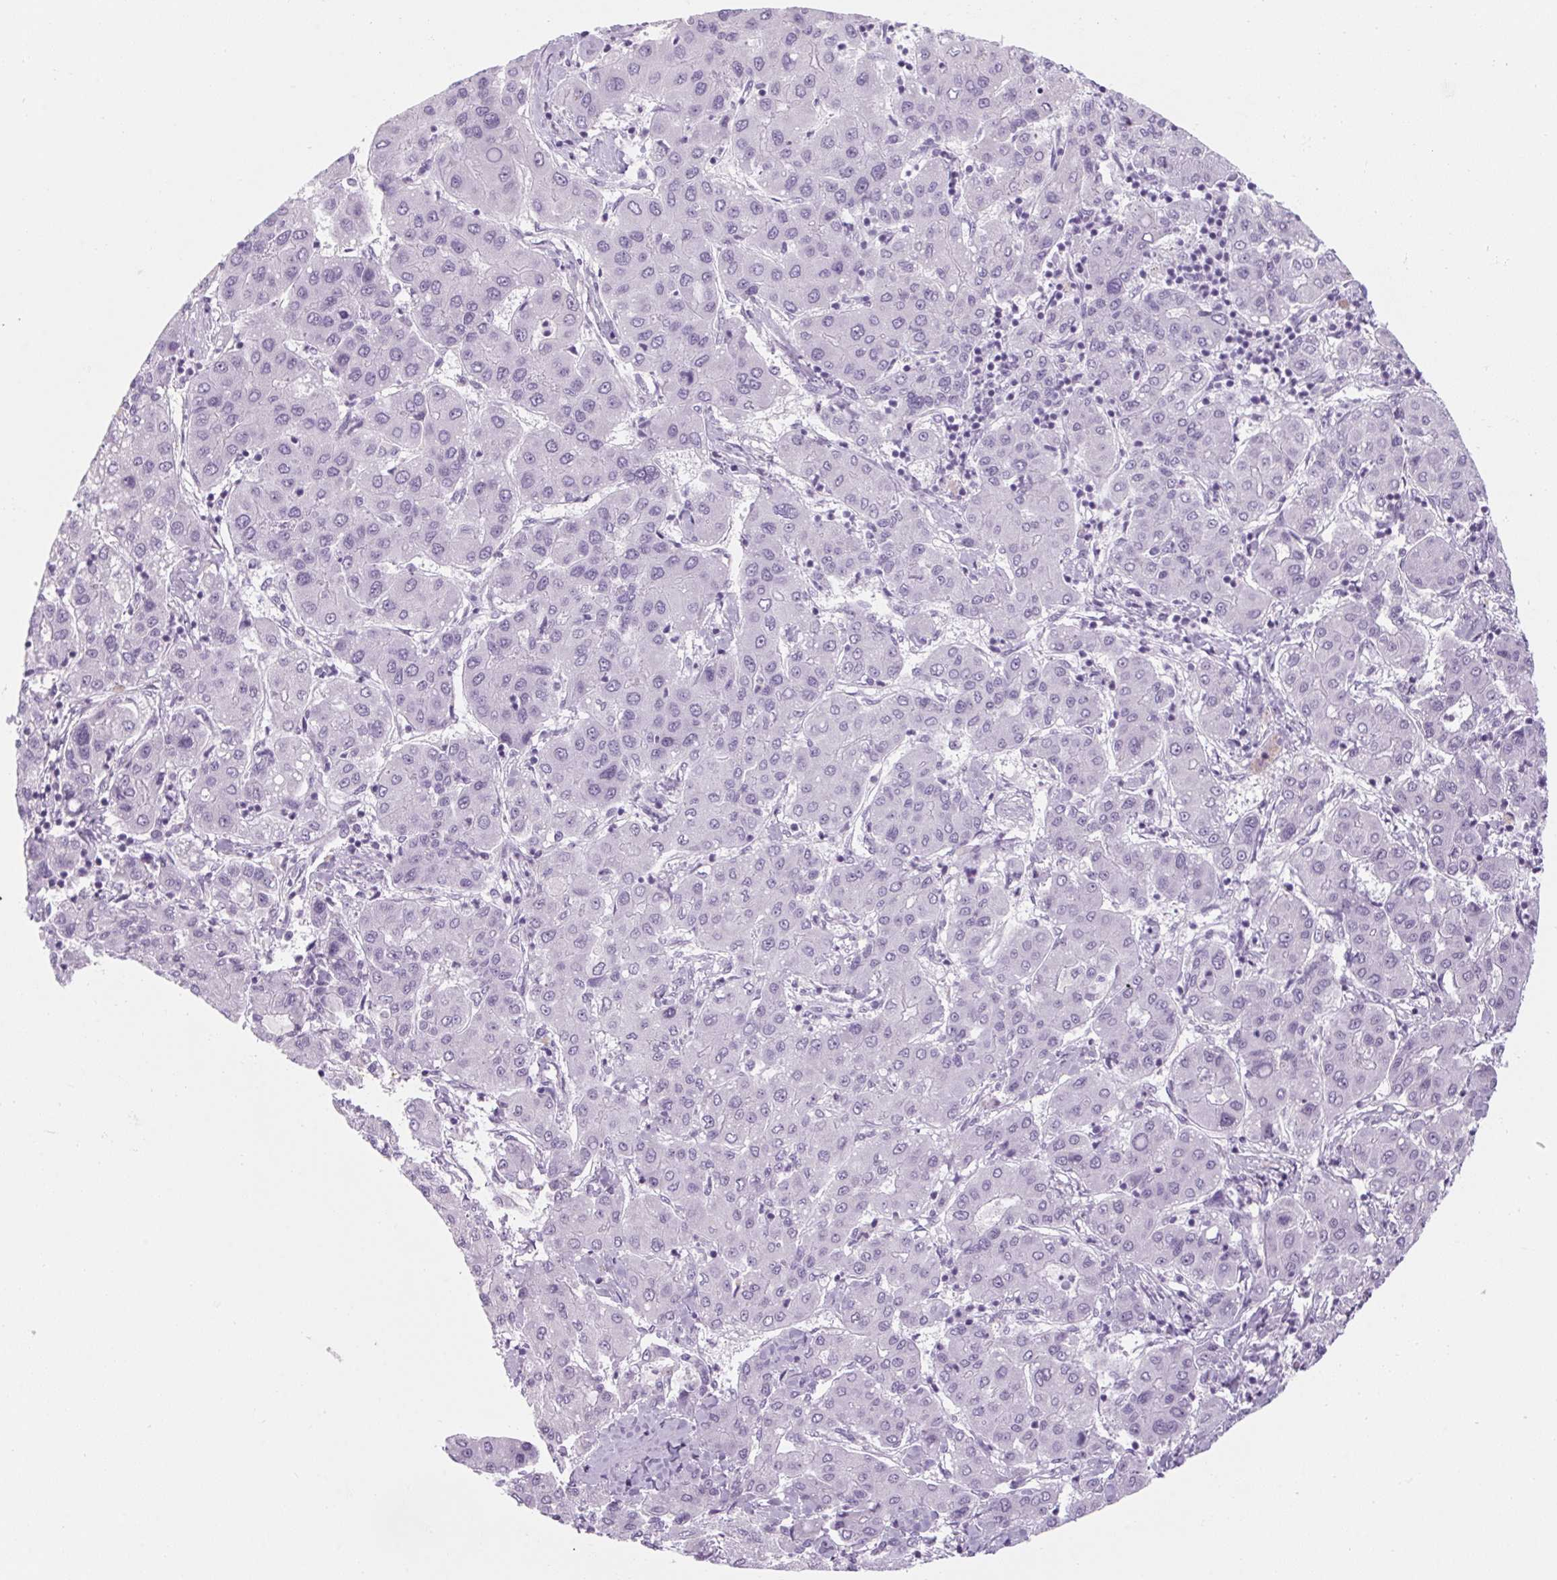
{"staining": {"intensity": "negative", "quantity": "none", "location": "none"}, "tissue": "liver cancer", "cell_type": "Tumor cells", "image_type": "cancer", "snomed": [{"axis": "morphology", "description": "Carcinoma, Hepatocellular, NOS"}, {"axis": "topography", "description": "Liver"}], "caption": "High magnification brightfield microscopy of hepatocellular carcinoma (liver) stained with DAB (brown) and counterstained with hematoxylin (blue): tumor cells show no significant staining. (Brightfield microscopy of DAB (3,3'-diaminobenzidine) immunohistochemistry at high magnification).", "gene": "RPTN", "patient": {"sex": "male", "age": 65}}